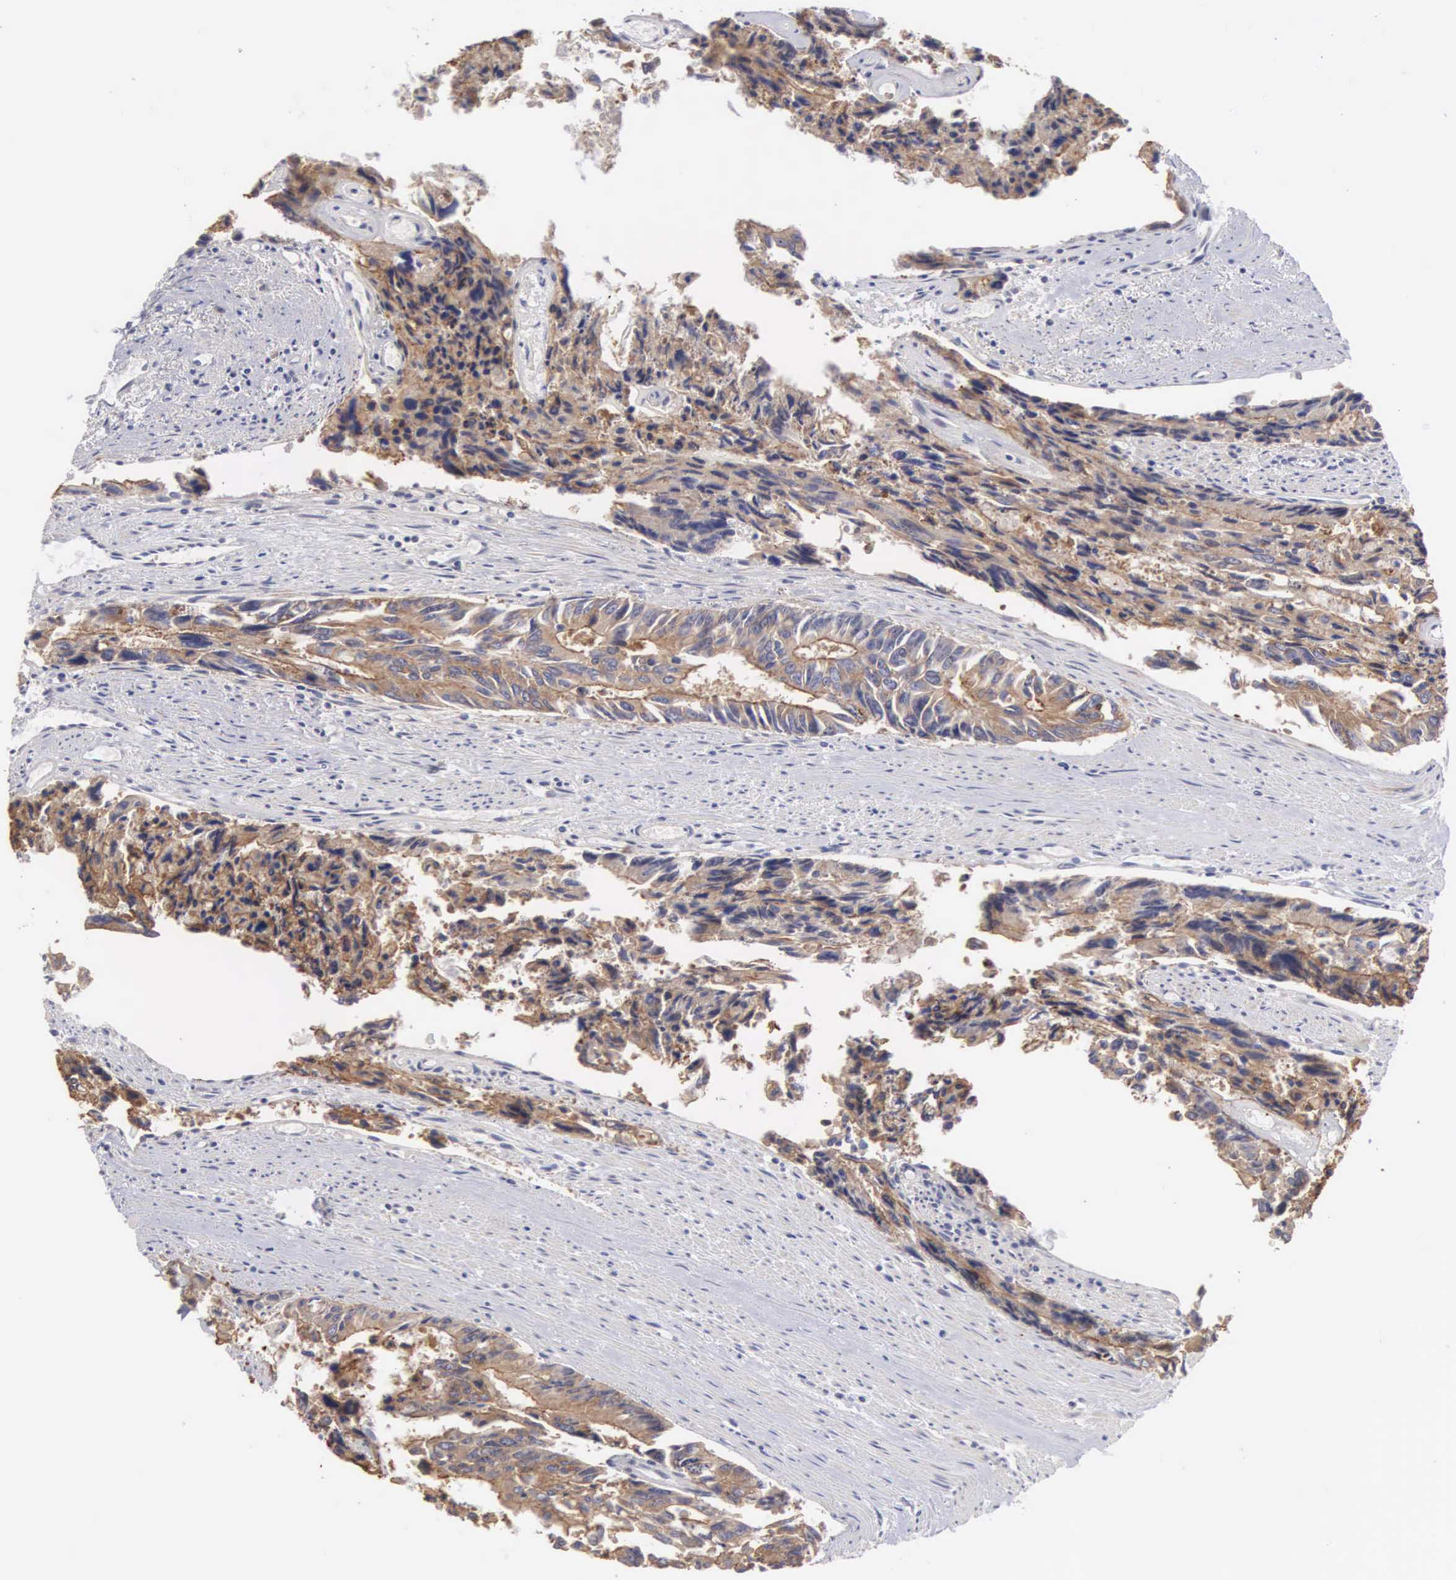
{"staining": {"intensity": "strong", "quantity": ">75%", "location": "cytoplasmic/membranous"}, "tissue": "colorectal cancer", "cell_type": "Tumor cells", "image_type": "cancer", "snomed": [{"axis": "morphology", "description": "Adenocarcinoma, NOS"}, {"axis": "topography", "description": "Rectum"}], "caption": "Protein analysis of colorectal cancer (adenocarcinoma) tissue reveals strong cytoplasmic/membranous expression in about >75% of tumor cells. (DAB (3,3'-diaminobenzidine) IHC with brightfield microscopy, high magnification).", "gene": "TXLNG", "patient": {"sex": "male", "age": 76}}